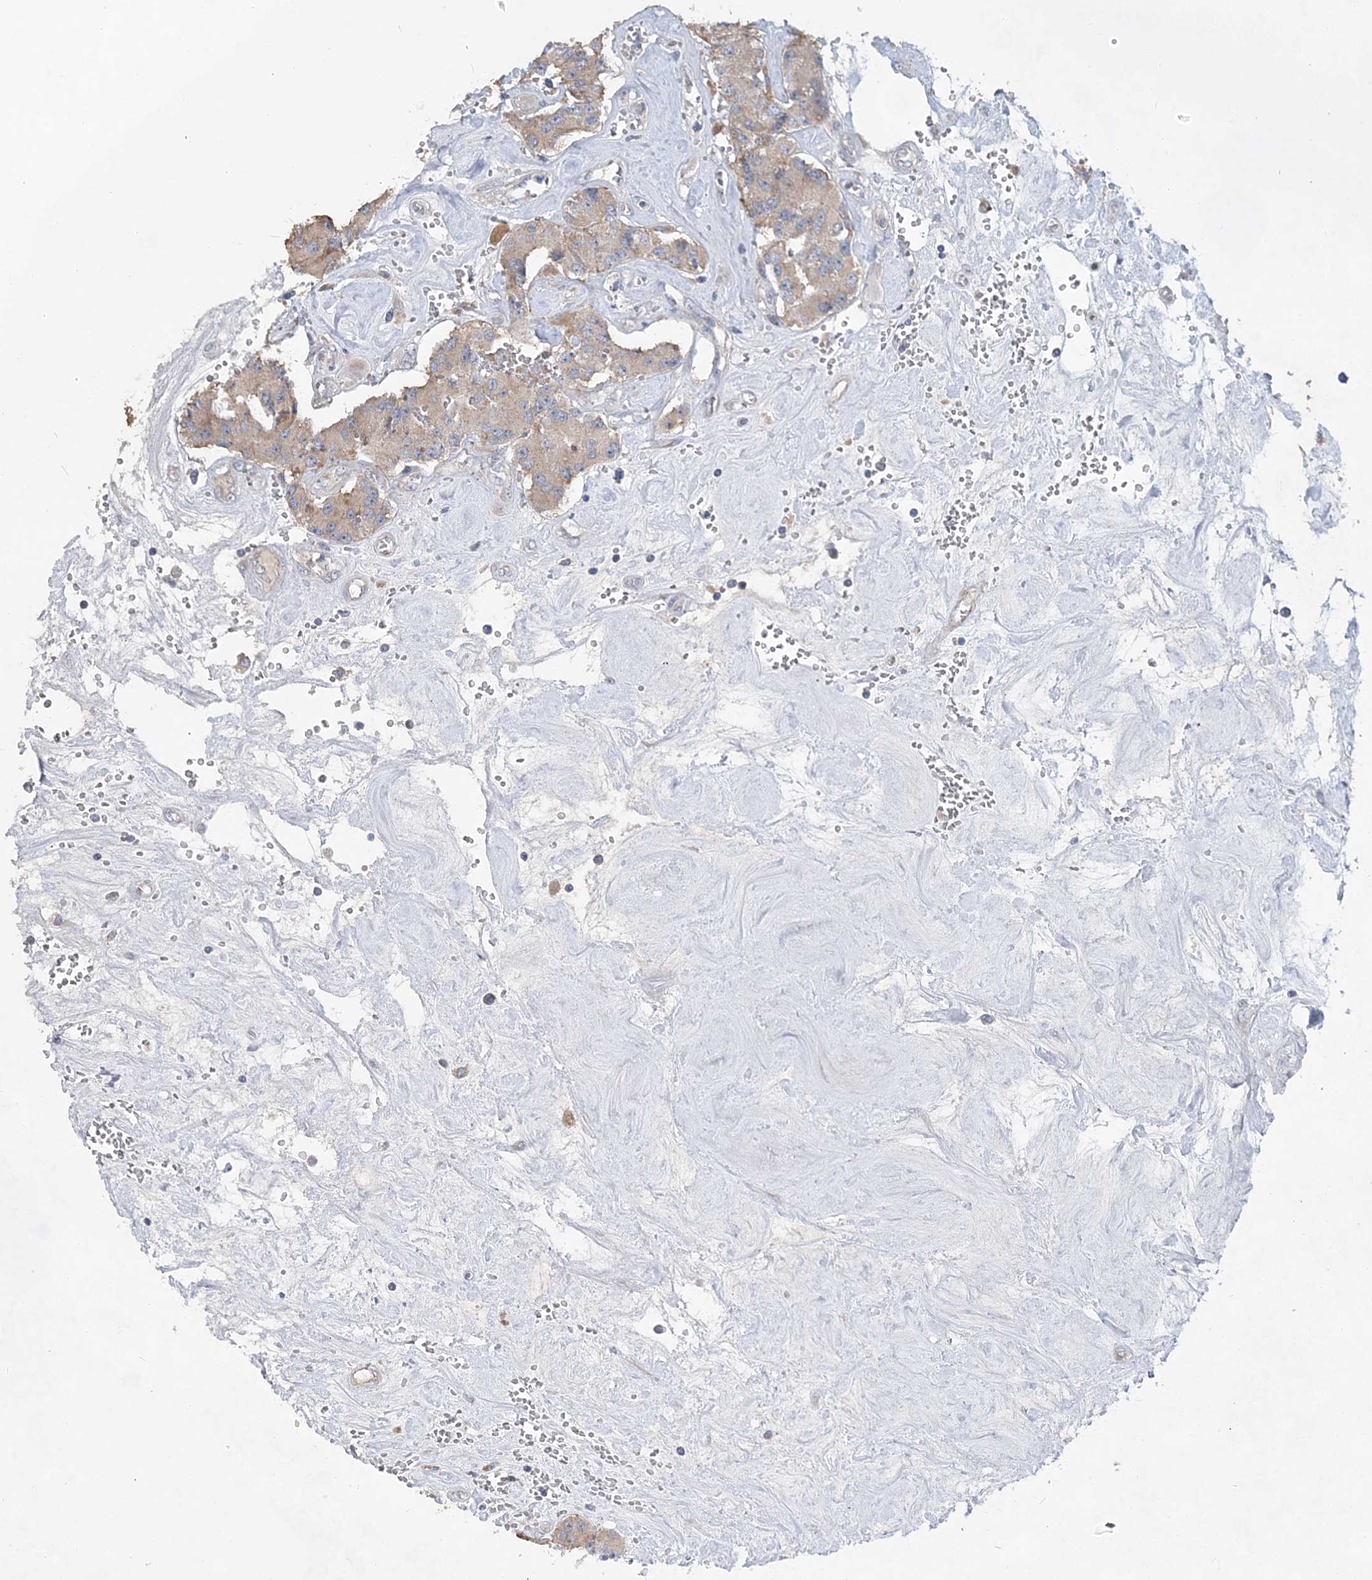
{"staining": {"intensity": "weak", "quantity": "<25%", "location": "cytoplasmic/membranous"}, "tissue": "carcinoid", "cell_type": "Tumor cells", "image_type": "cancer", "snomed": [{"axis": "morphology", "description": "Carcinoid, malignant, NOS"}, {"axis": "topography", "description": "Pancreas"}], "caption": "Malignant carcinoid was stained to show a protein in brown. There is no significant positivity in tumor cells.", "gene": "TRAPPC13", "patient": {"sex": "male", "age": 41}}